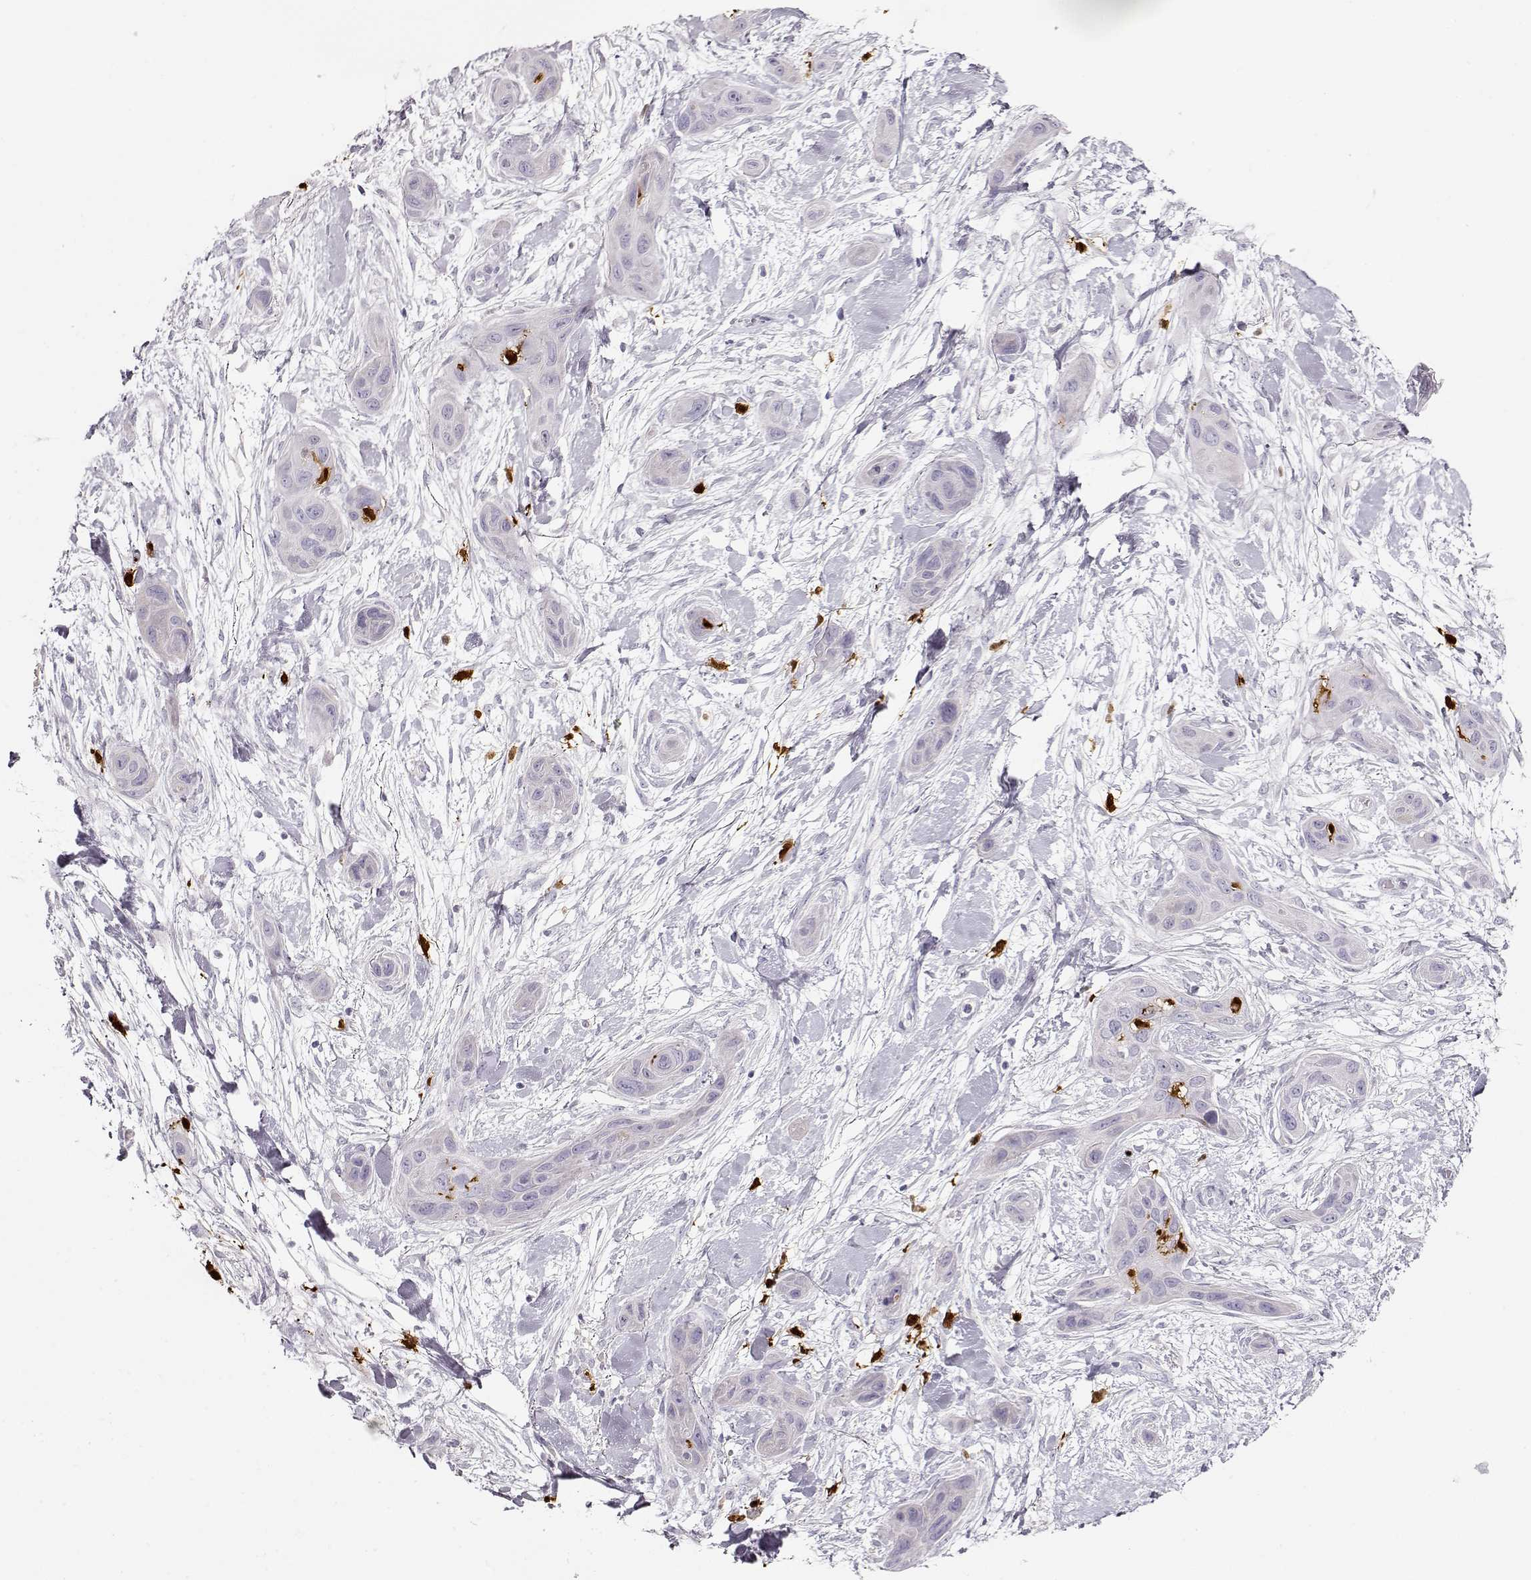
{"staining": {"intensity": "negative", "quantity": "none", "location": "none"}, "tissue": "skin cancer", "cell_type": "Tumor cells", "image_type": "cancer", "snomed": [{"axis": "morphology", "description": "Squamous cell carcinoma, NOS"}, {"axis": "topography", "description": "Skin"}], "caption": "A photomicrograph of human skin squamous cell carcinoma is negative for staining in tumor cells.", "gene": "S100B", "patient": {"sex": "male", "age": 79}}